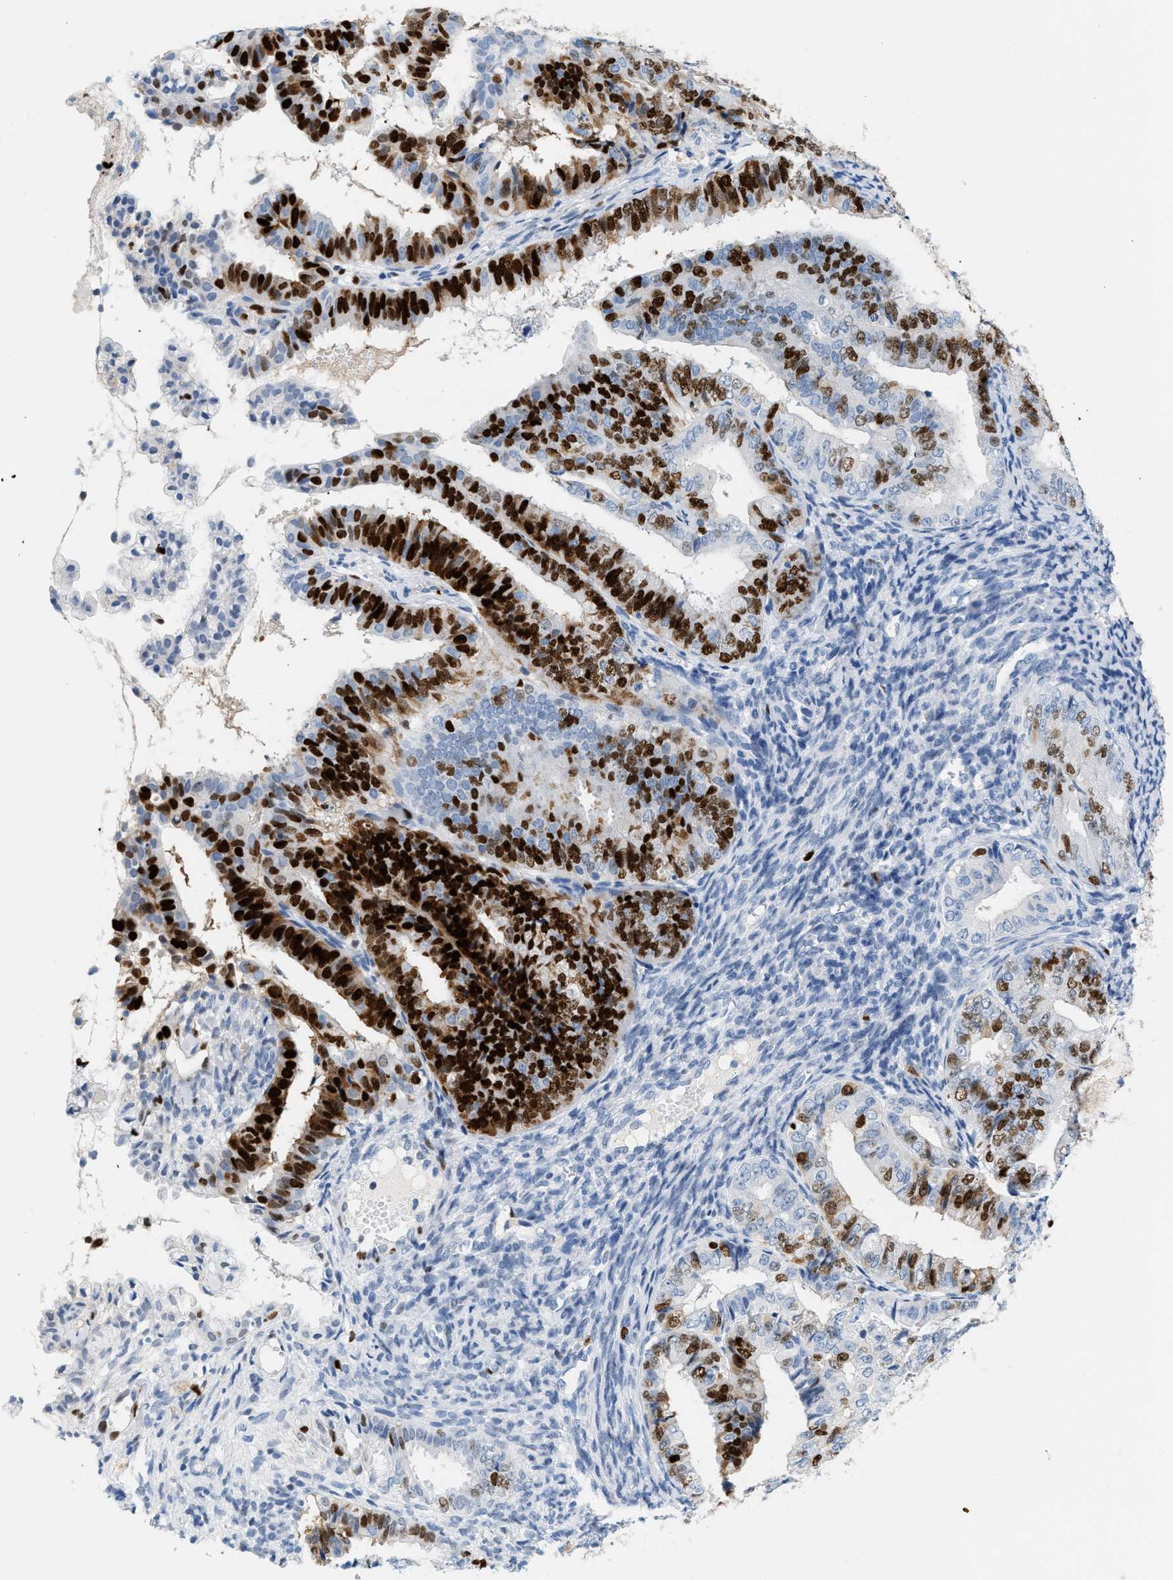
{"staining": {"intensity": "strong", "quantity": "25%-75%", "location": "nuclear"}, "tissue": "endometrial cancer", "cell_type": "Tumor cells", "image_type": "cancer", "snomed": [{"axis": "morphology", "description": "Adenocarcinoma, NOS"}, {"axis": "topography", "description": "Endometrium"}], "caption": "Human endometrial cancer stained with a brown dye reveals strong nuclear positive positivity in approximately 25%-75% of tumor cells.", "gene": "MCM7", "patient": {"sex": "female", "age": 63}}